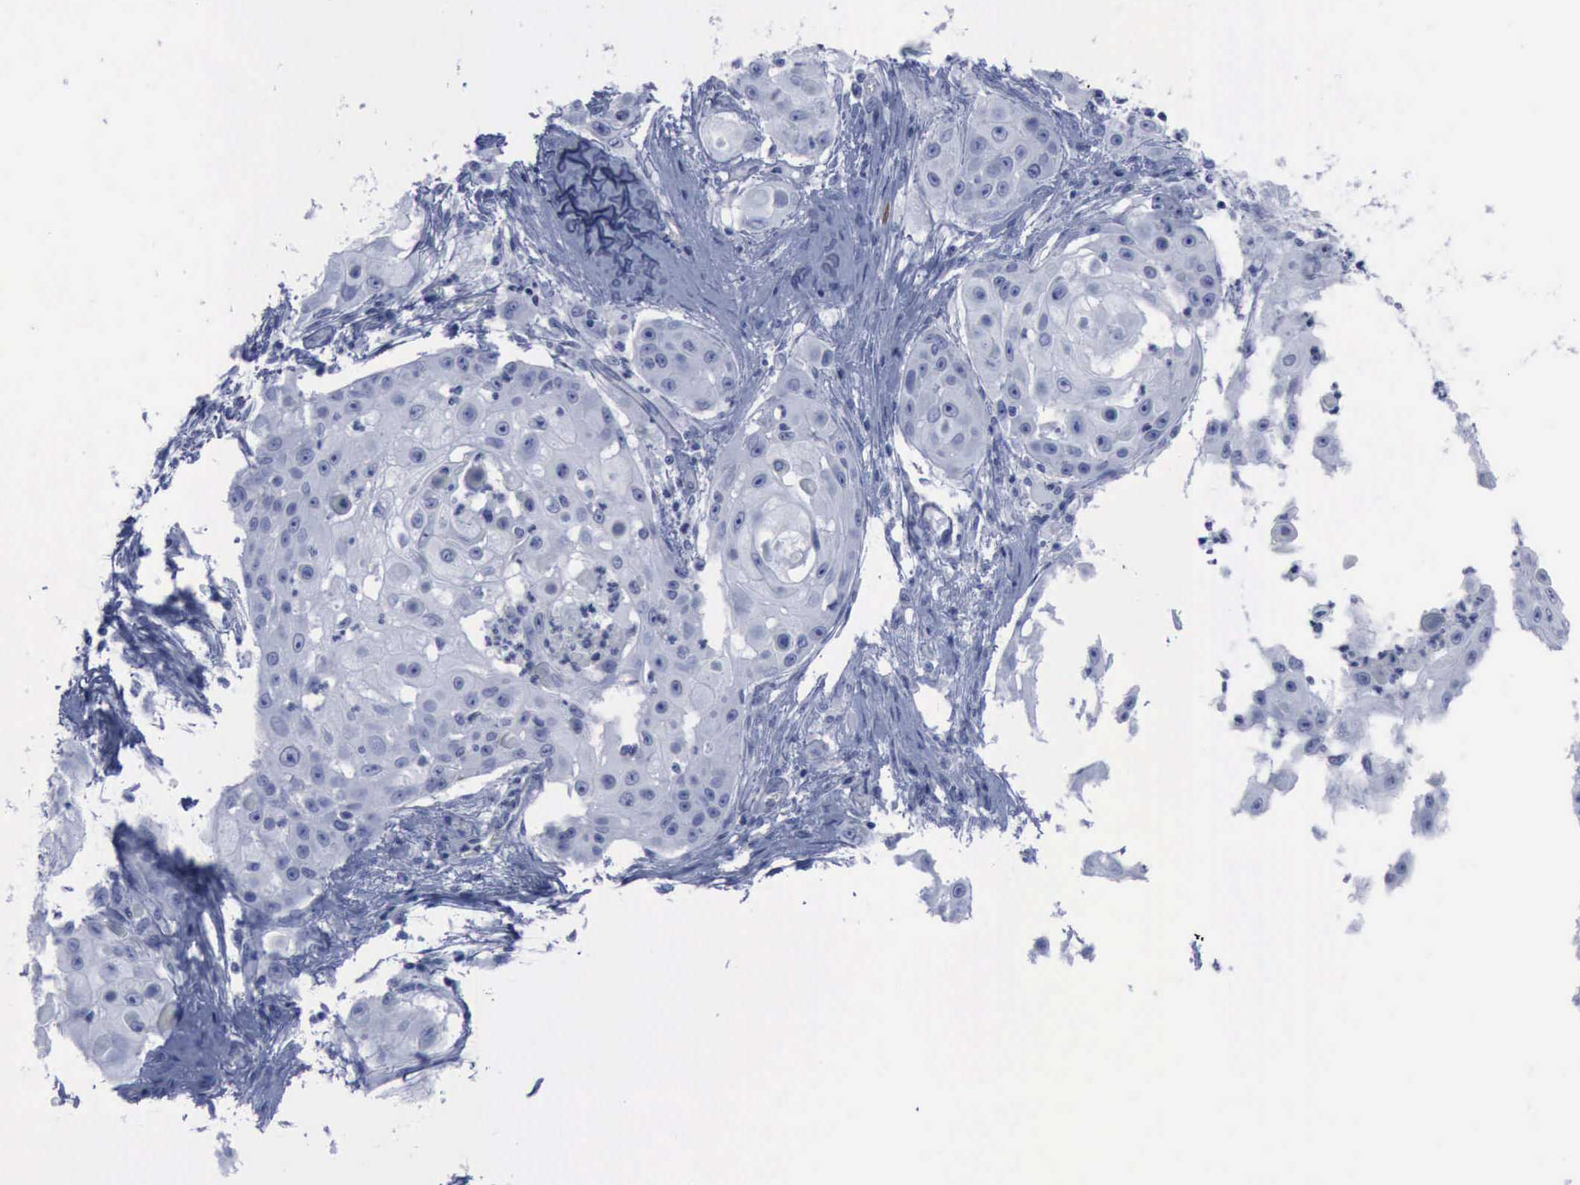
{"staining": {"intensity": "negative", "quantity": "none", "location": "none"}, "tissue": "skin cancer", "cell_type": "Tumor cells", "image_type": "cancer", "snomed": [{"axis": "morphology", "description": "Squamous cell carcinoma, NOS"}, {"axis": "topography", "description": "Skin"}], "caption": "IHC photomicrograph of skin cancer stained for a protein (brown), which displays no positivity in tumor cells.", "gene": "NGFR", "patient": {"sex": "female", "age": 57}}